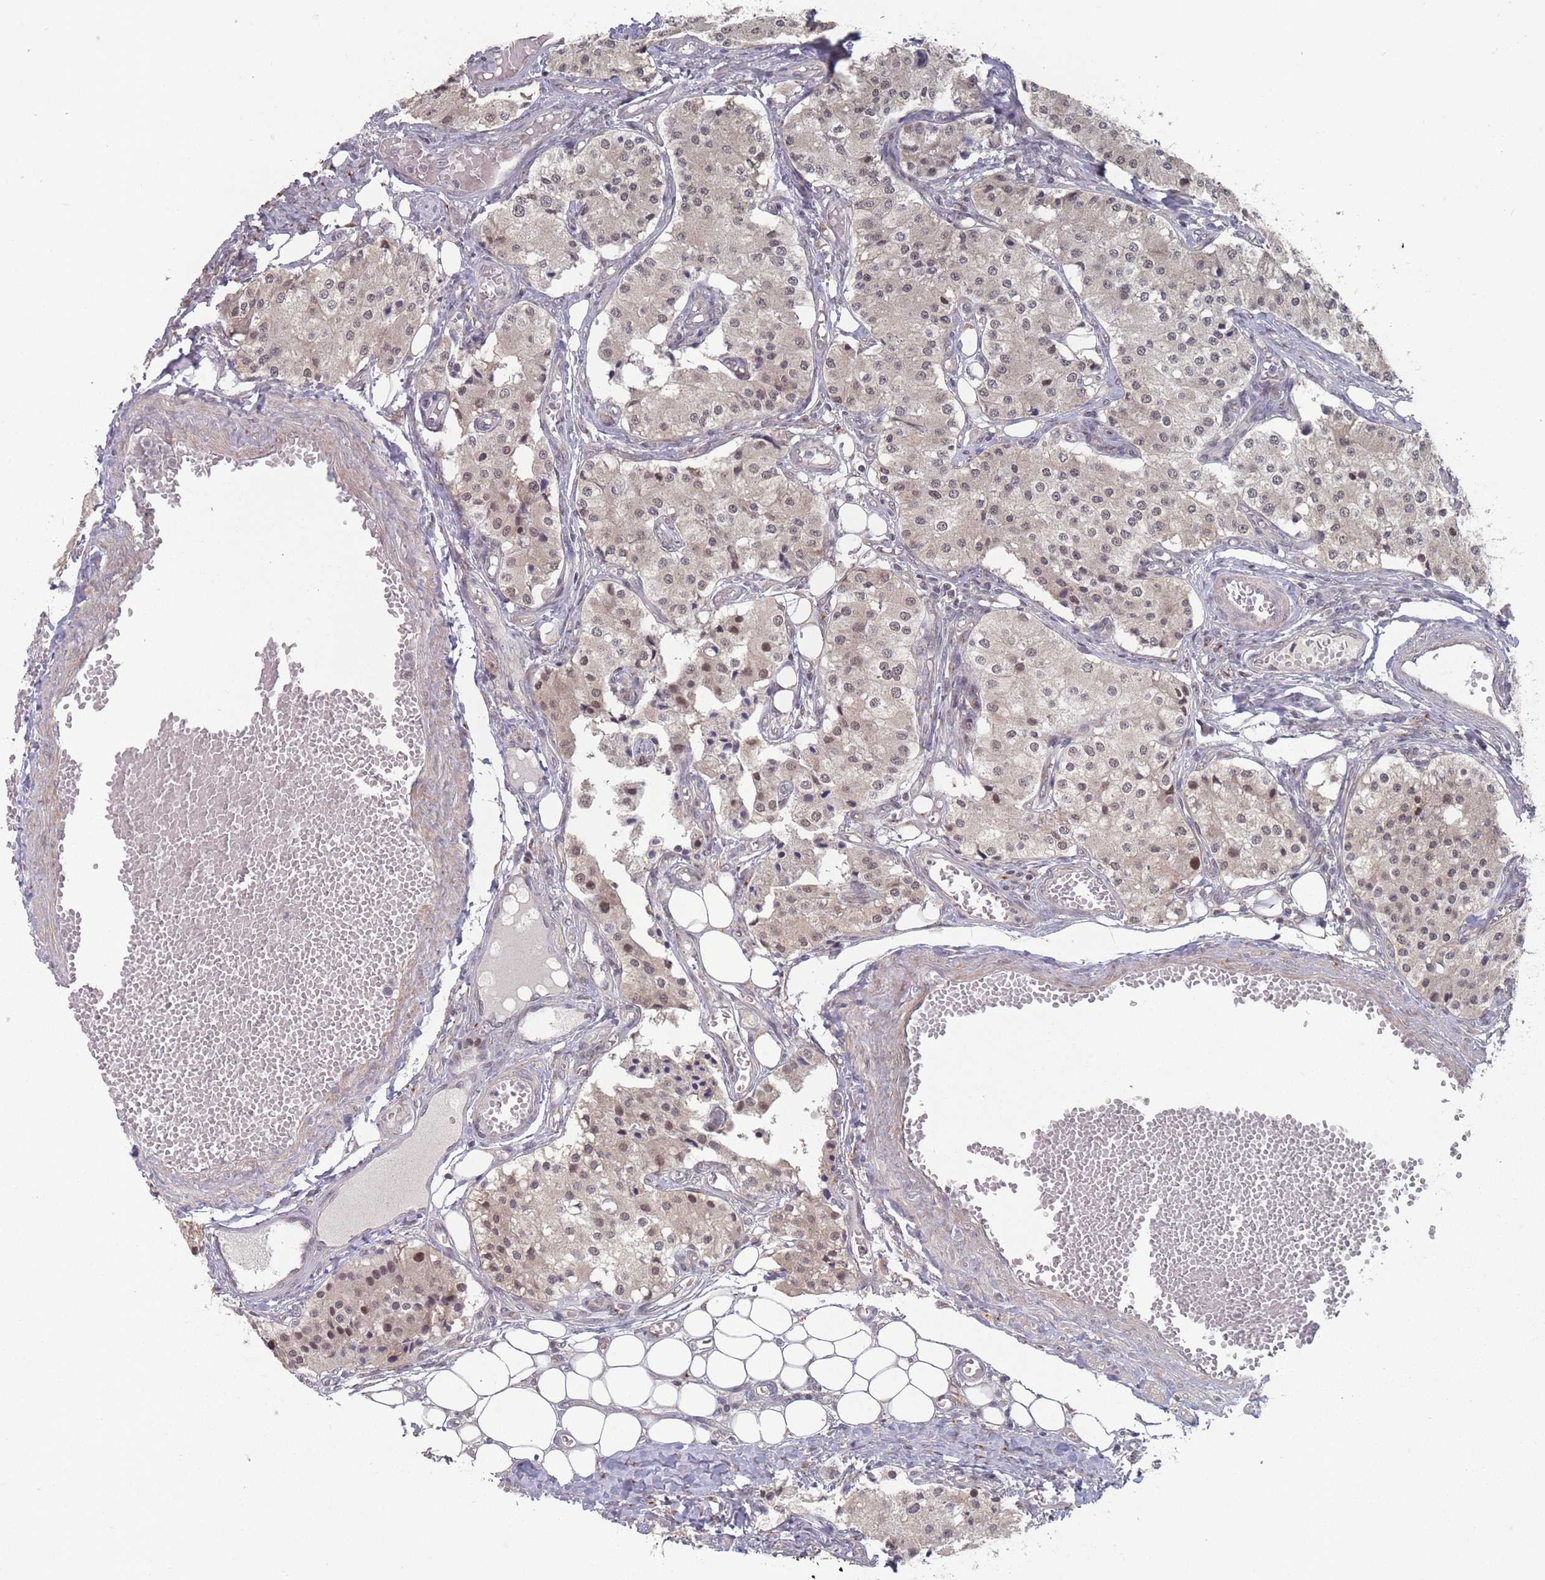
{"staining": {"intensity": "weak", "quantity": ">75%", "location": "nuclear"}, "tissue": "carcinoid", "cell_type": "Tumor cells", "image_type": "cancer", "snomed": [{"axis": "morphology", "description": "Carcinoid, malignant, NOS"}, {"axis": "topography", "description": "Colon"}], "caption": "Protein expression analysis of malignant carcinoid shows weak nuclear positivity in about >75% of tumor cells. Immunohistochemistry (ihc) stains the protein of interest in brown and the nuclei are stained blue.", "gene": "CNTRL", "patient": {"sex": "female", "age": 52}}